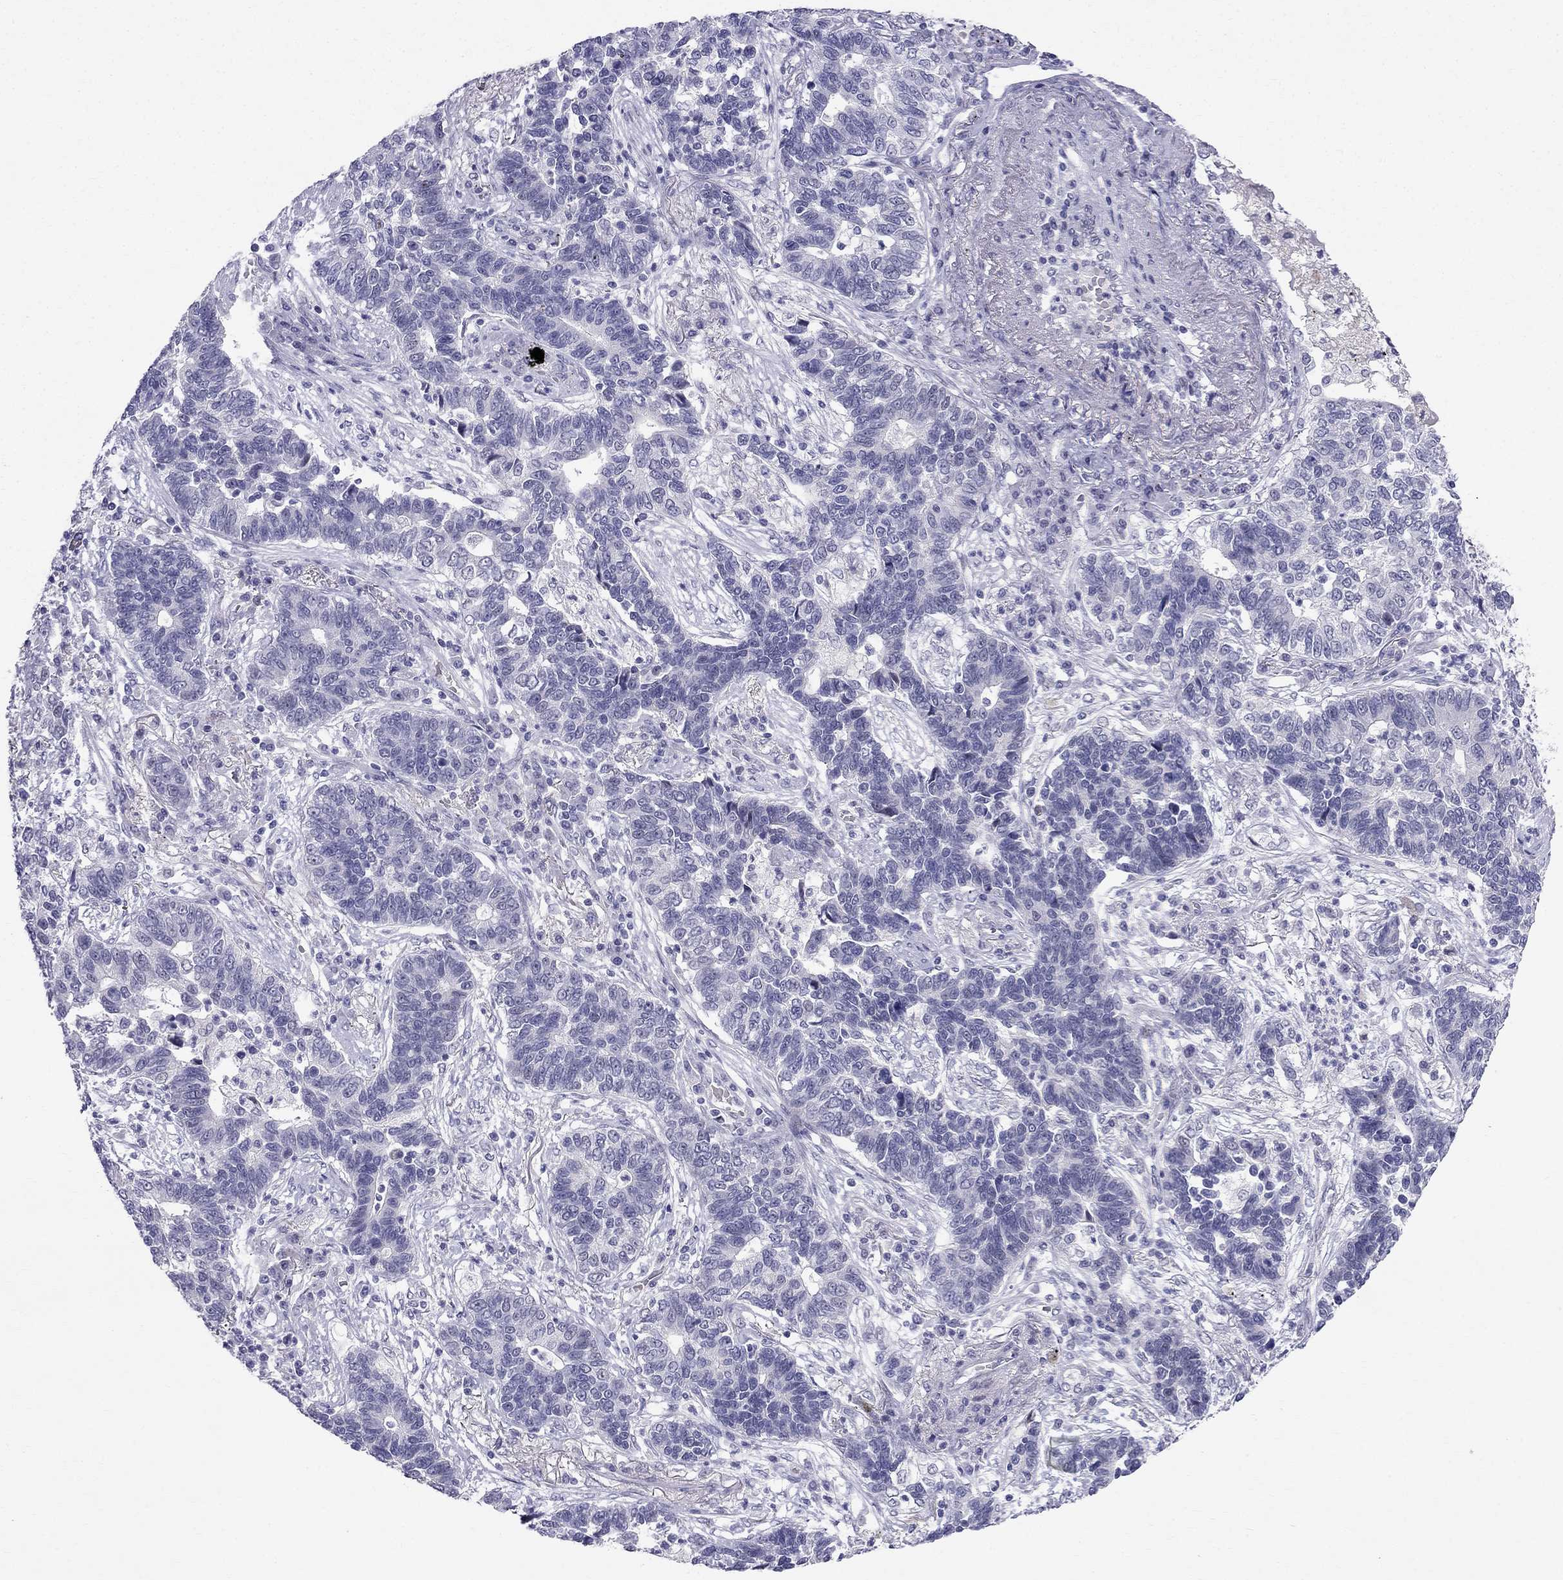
{"staining": {"intensity": "negative", "quantity": "none", "location": "none"}, "tissue": "lung cancer", "cell_type": "Tumor cells", "image_type": "cancer", "snomed": [{"axis": "morphology", "description": "Adenocarcinoma, NOS"}, {"axis": "topography", "description": "Lung"}], "caption": "The photomicrograph reveals no significant positivity in tumor cells of lung adenocarcinoma.", "gene": "BAG5", "patient": {"sex": "female", "age": 57}}